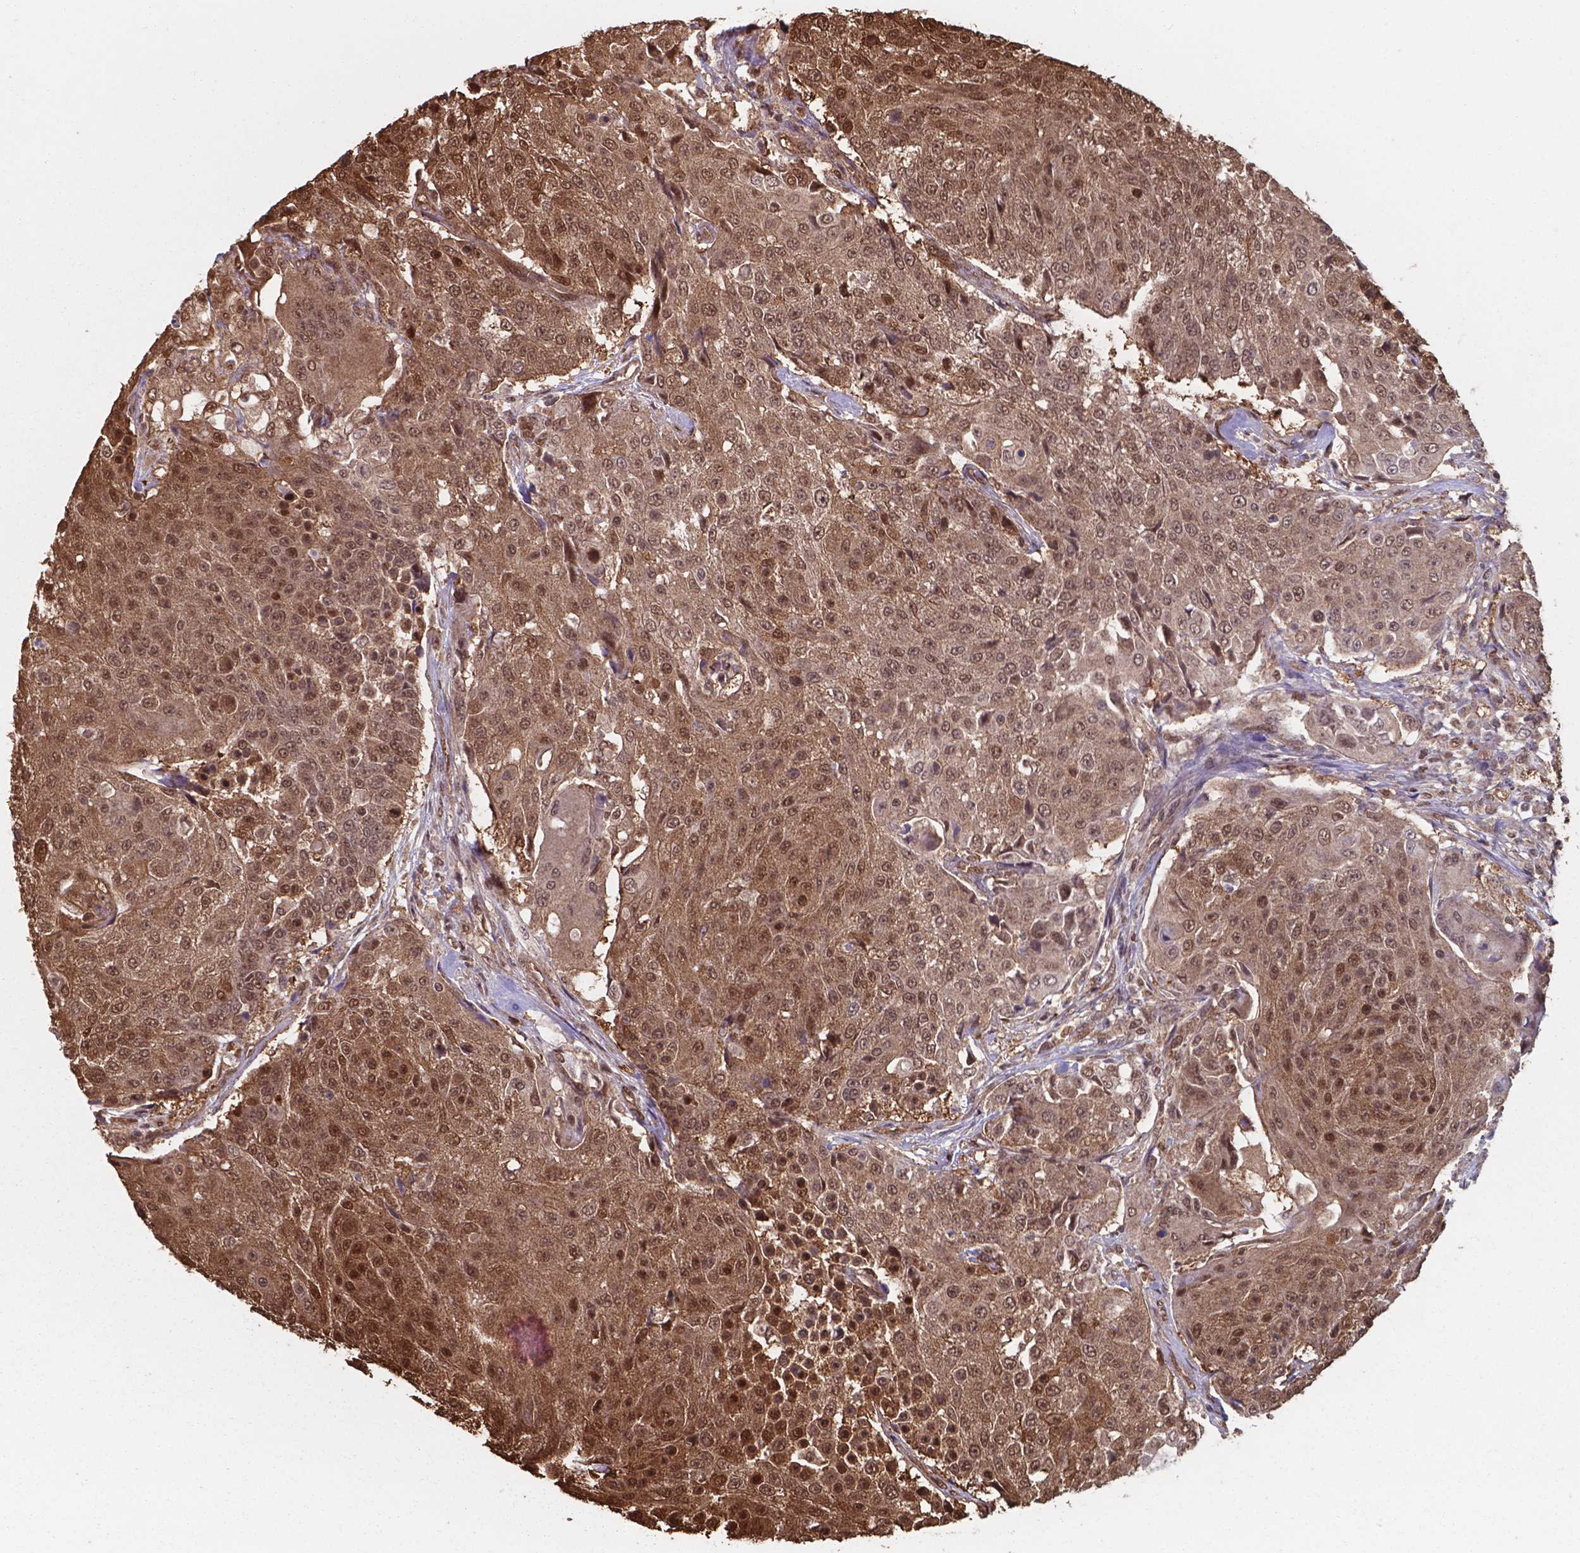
{"staining": {"intensity": "moderate", "quantity": ">75%", "location": "cytoplasmic/membranous,nuclear"}, "tissue": "urothelial cancer", "cell_type": "Tumor cells", "image_type": "cancer", "snomed": [{"axis": "morphology", "description": "Urothelial carcinoma, High grade"}, {"axis": "topography", "description": "Urinary bladder"}], "caption": "Tumor cells show medium levels of moderate cytoplasmic/membranous and nuclear staining in approximately >75% of cells in high-grade urothelial carcinoma.", "gene": "CHP2", "patient": {"sex": "female", "age": 63}}